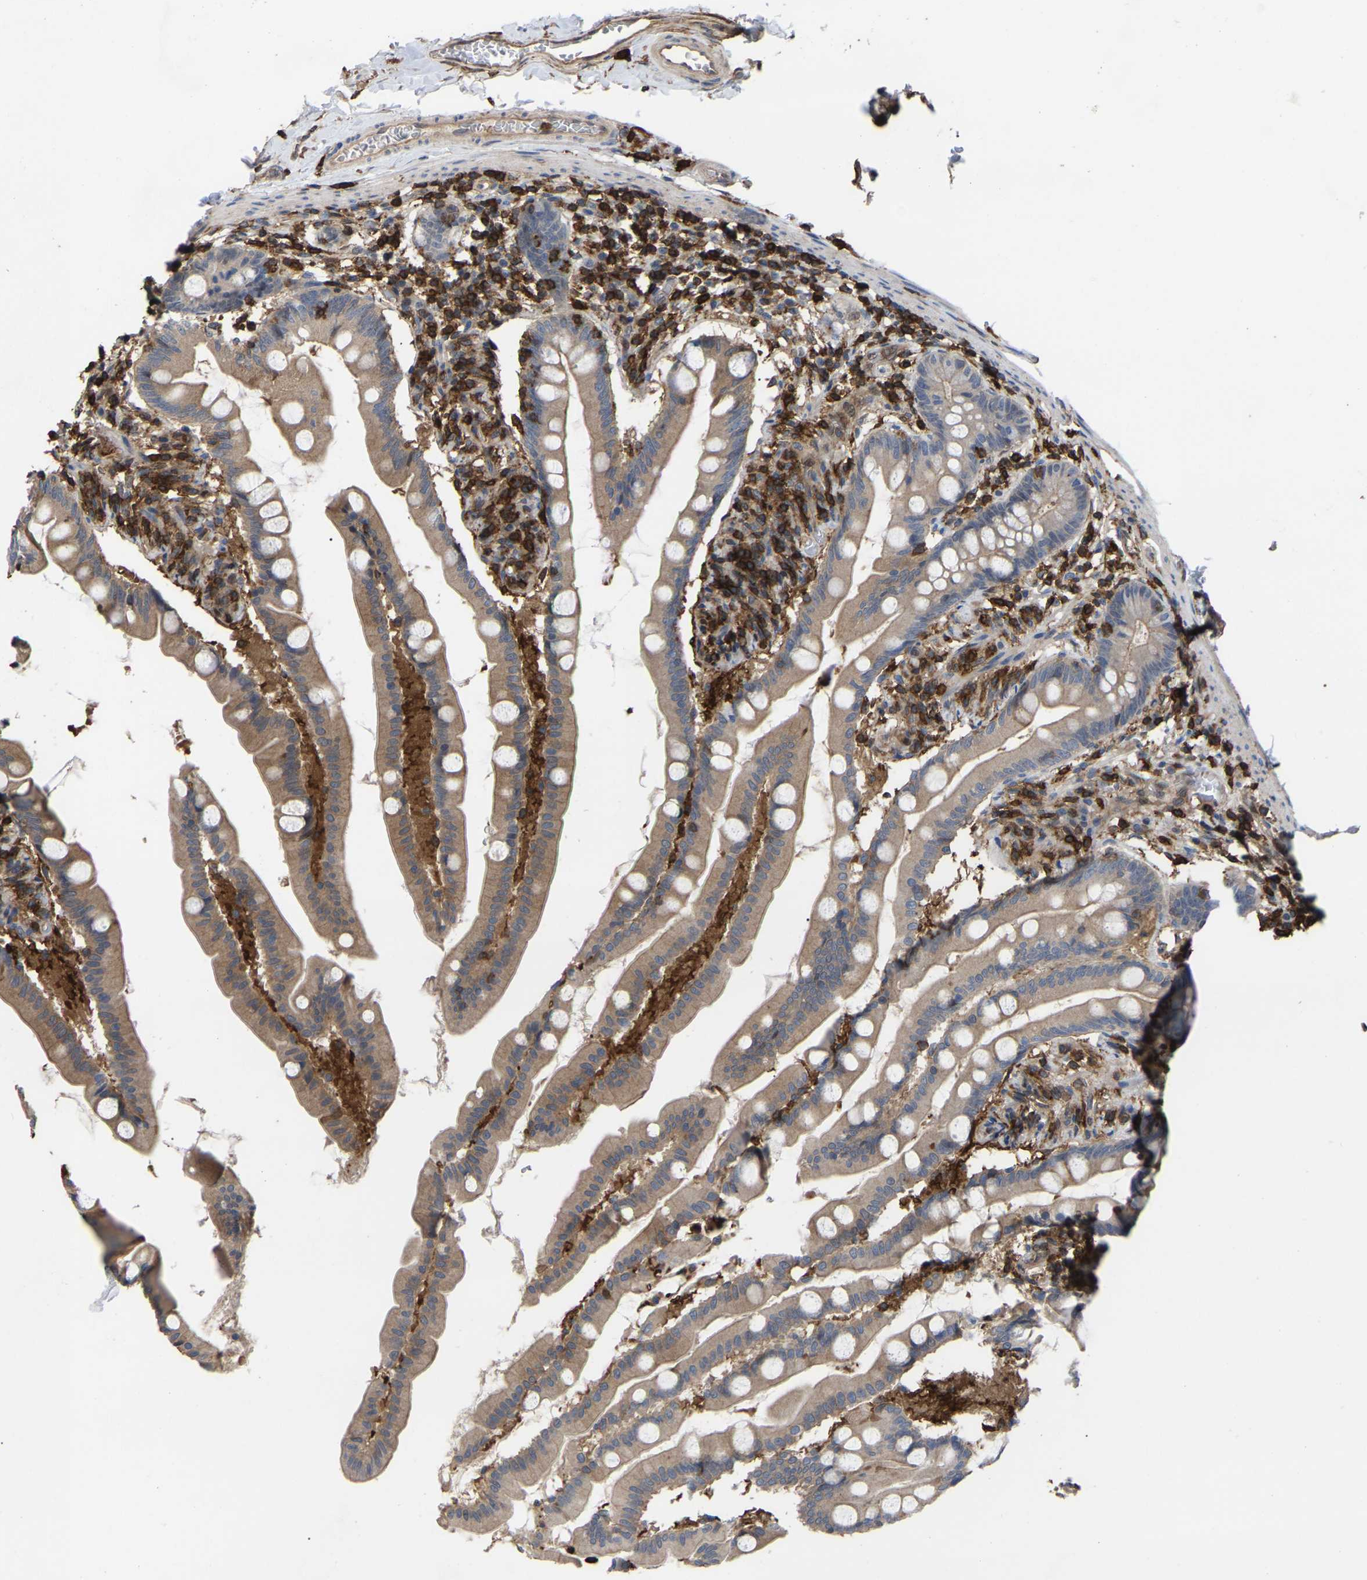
{"staining": {"intensity": "moderate", "quantity": ">75%", "location": "cytoplasmic/membranous"}, "tissue": "small intestine", "cell_type": "Glandular cells", "image_type": "normal", "snomed": [{"axis": "morphology", "description": "Normal tissue, NOS"}, {"axis": "topography", "description": "Small intestine"}], "caption": "High-power microscopy captured an IHC photomicrograph of normal small intestine, revealing moderate cytoplasmic/membranous staining in about >75% of glandular cells. (DAB IHC with brightfield microscopy, high magnification).", "gene": "CIT", "patient": {"sex": "female", "age": 56}}